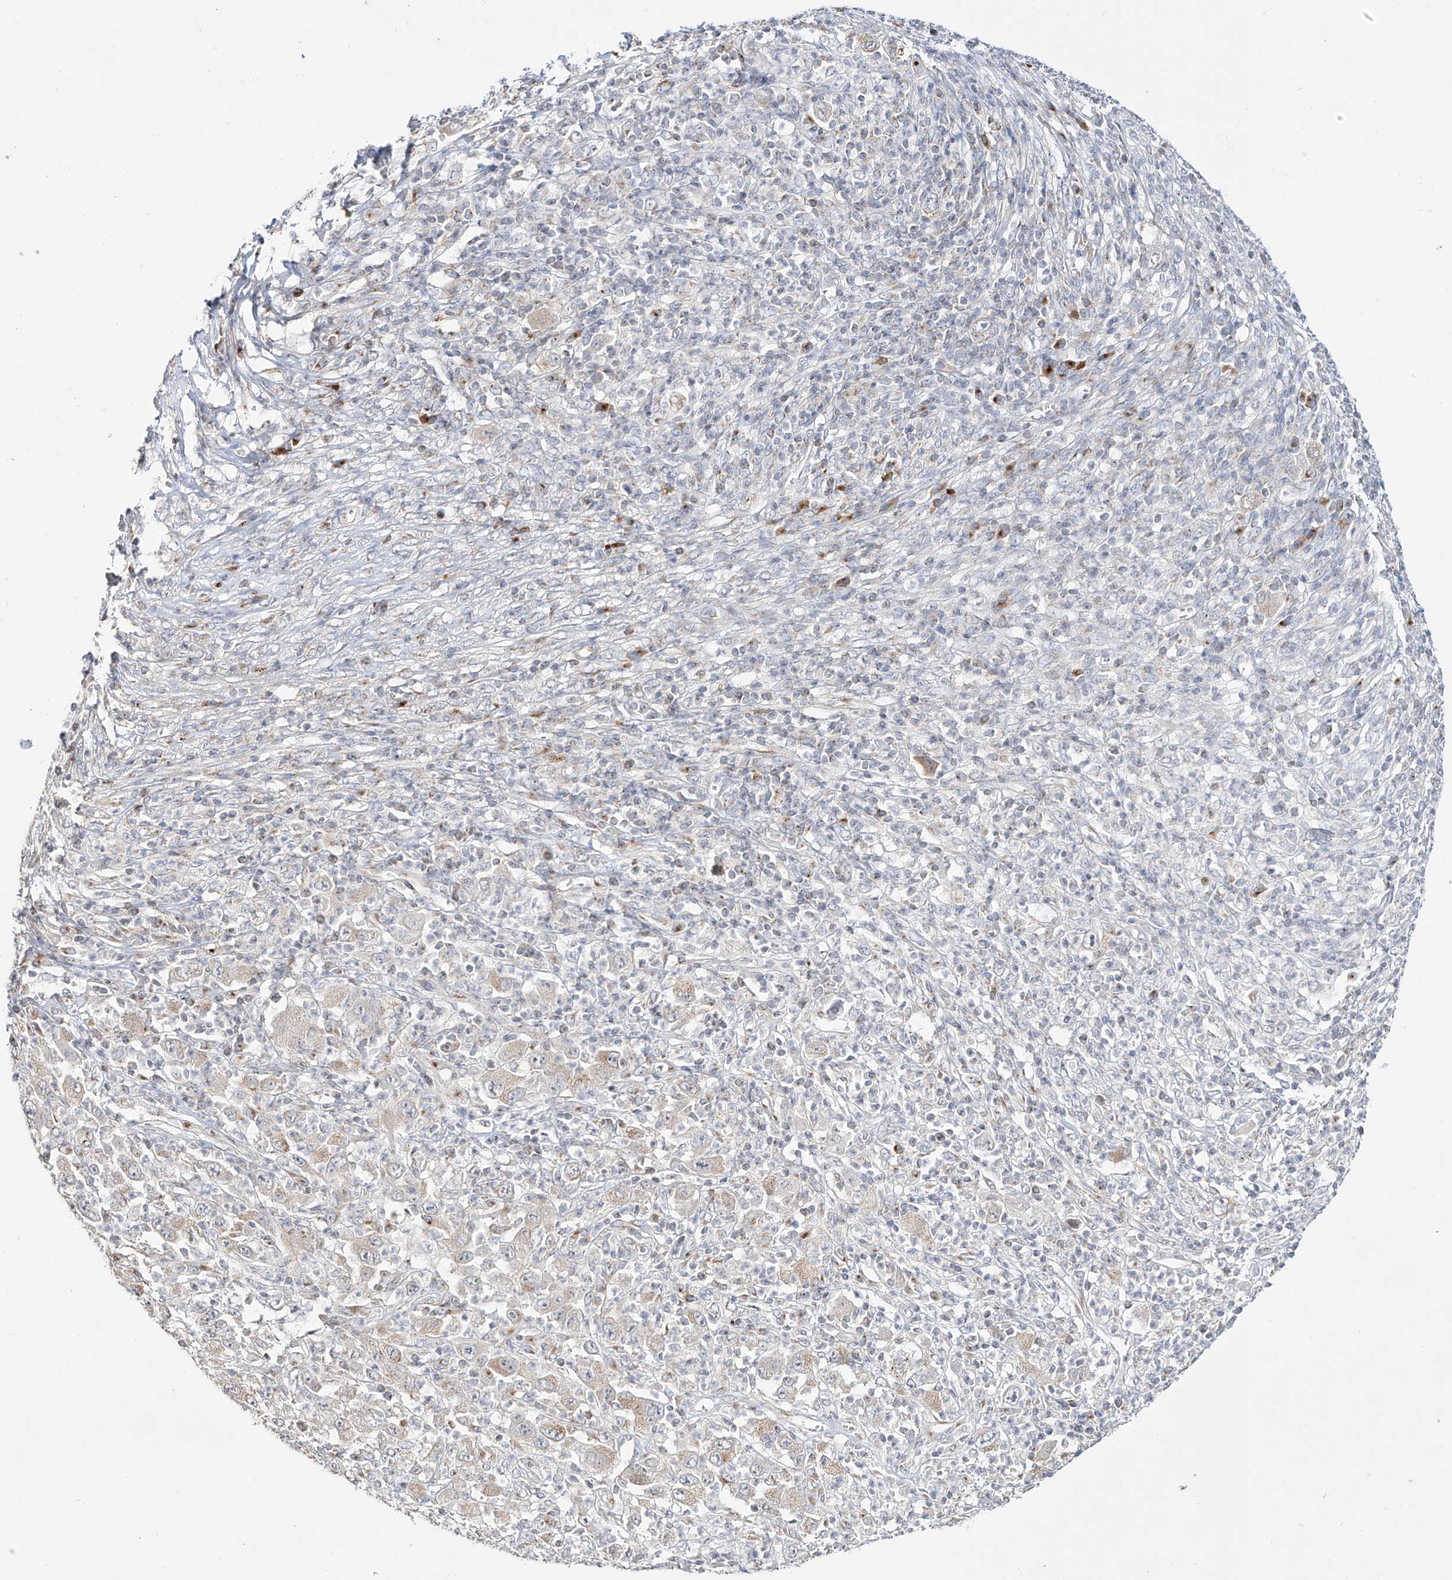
{"staining": {"intensity": "moderate", "quantity": "<25%", "location": "cytoplasmic/membranous"}, "tissue": "melanoma", "cell_type": "Tumor cells", "image_type": "cancer", "snomed": [{"axis": "morphology", "description": "Malignant melanoma, Metastatic site"}, {"axis": "topography", "description": "Skin"}], "caption": "Approximately <25% of tumor cells in malignant melanoma (metastatic site) demonstrate moderate cytoplasmic/membranous protein positivity as visualized by brown immunohistochemical staining.", "gene": "BSDC1", "patient": {"sex": "female", "age": 56}}